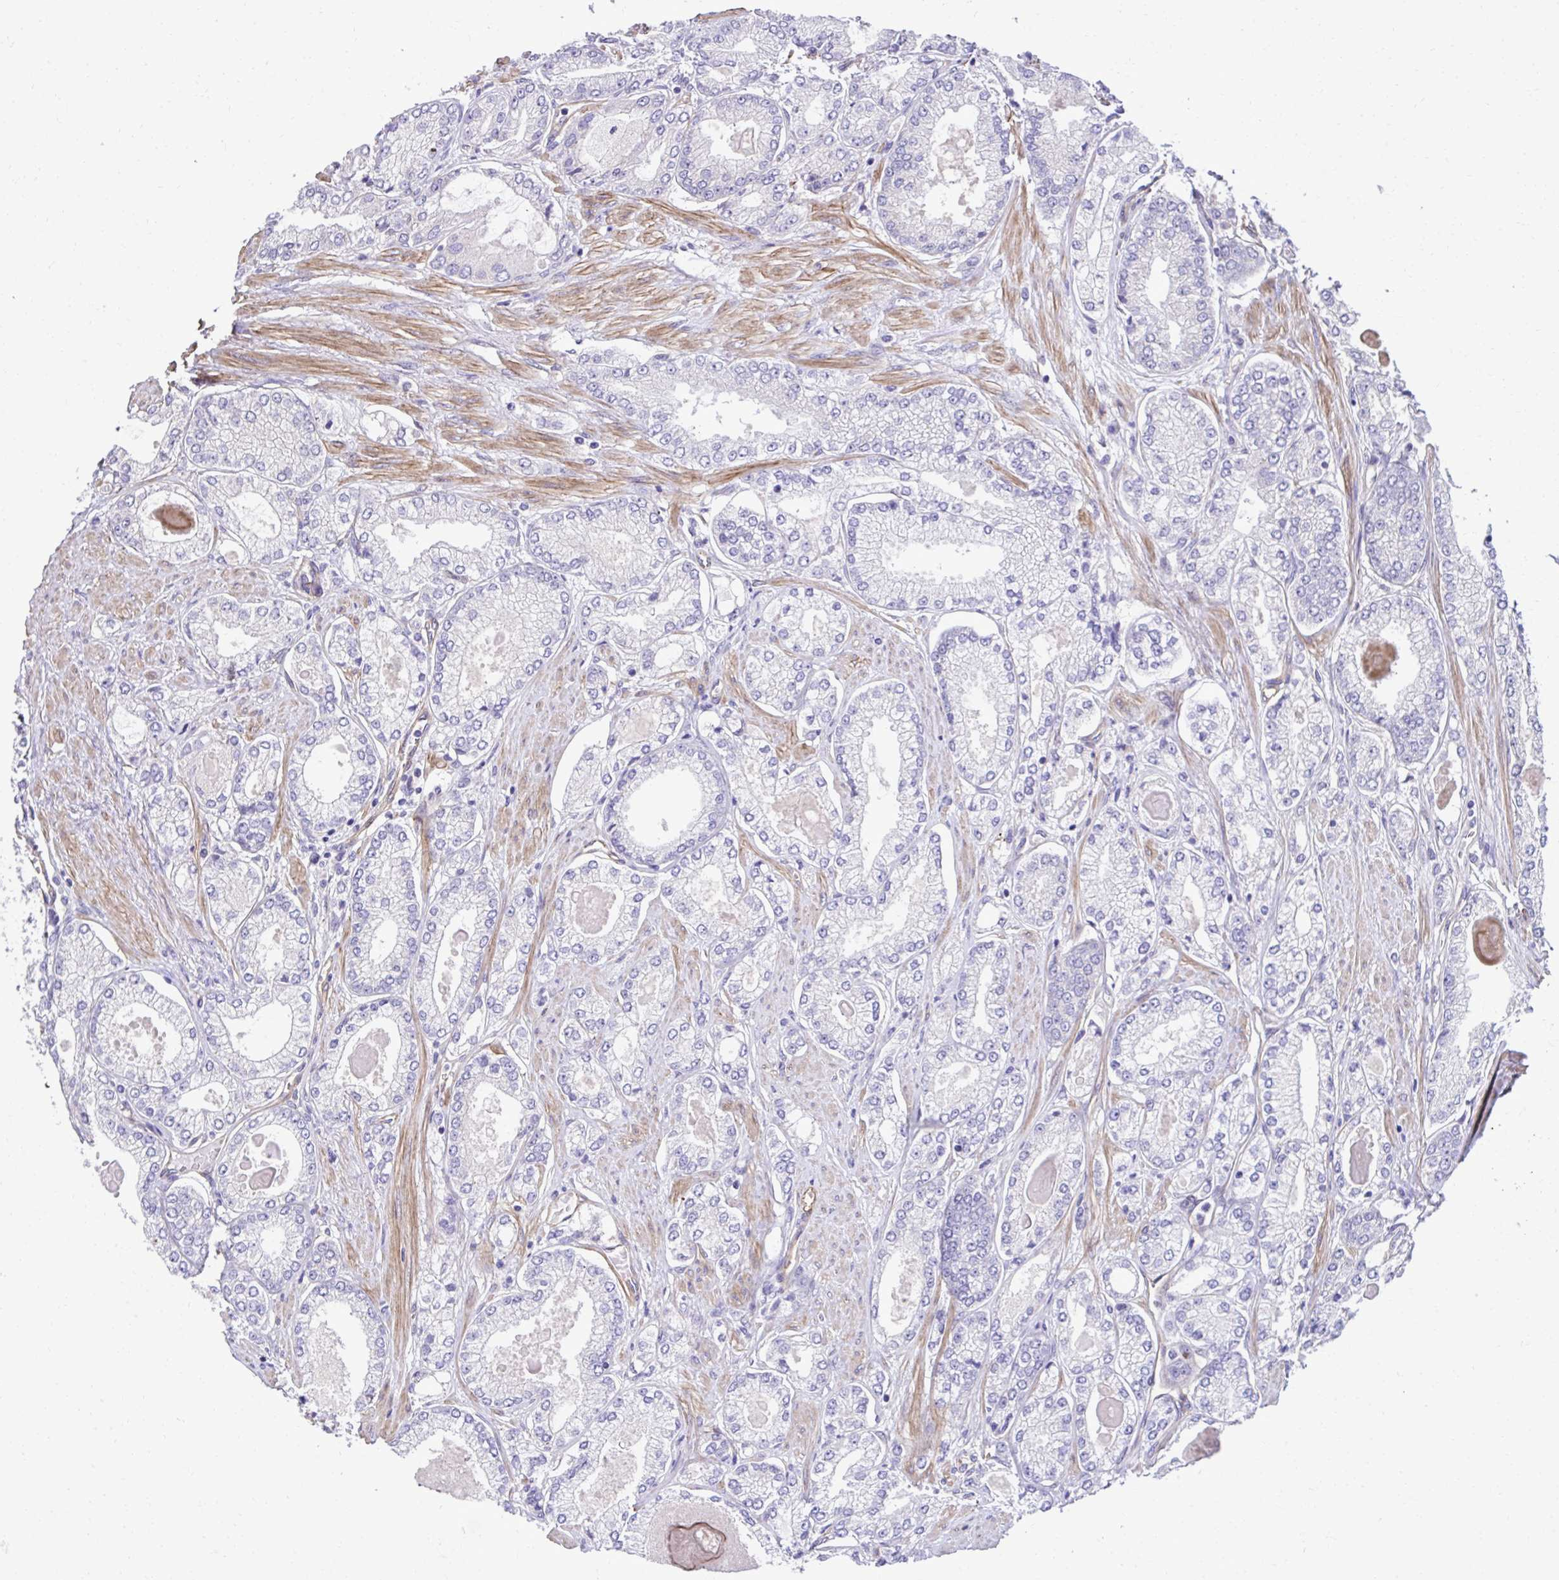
{"staining": {"intensity": "negative", "quantity": "none", "location": "none"}, "tissue": "prostate cancer", "cell_type": "Tumor cells", "image_type": "cancer", "snomed": [{"axis": "morphology", "description": "Adenocarcinoma, High grade"}, {"axis": "topography", "description": "Prostate"}], "caption": "Tumor cells are negative for protein expression in human prostate cancer. Nuclei are stained in blue.", "gene": "TRIM52", "patient": {"sex": "male", "age": 68}}